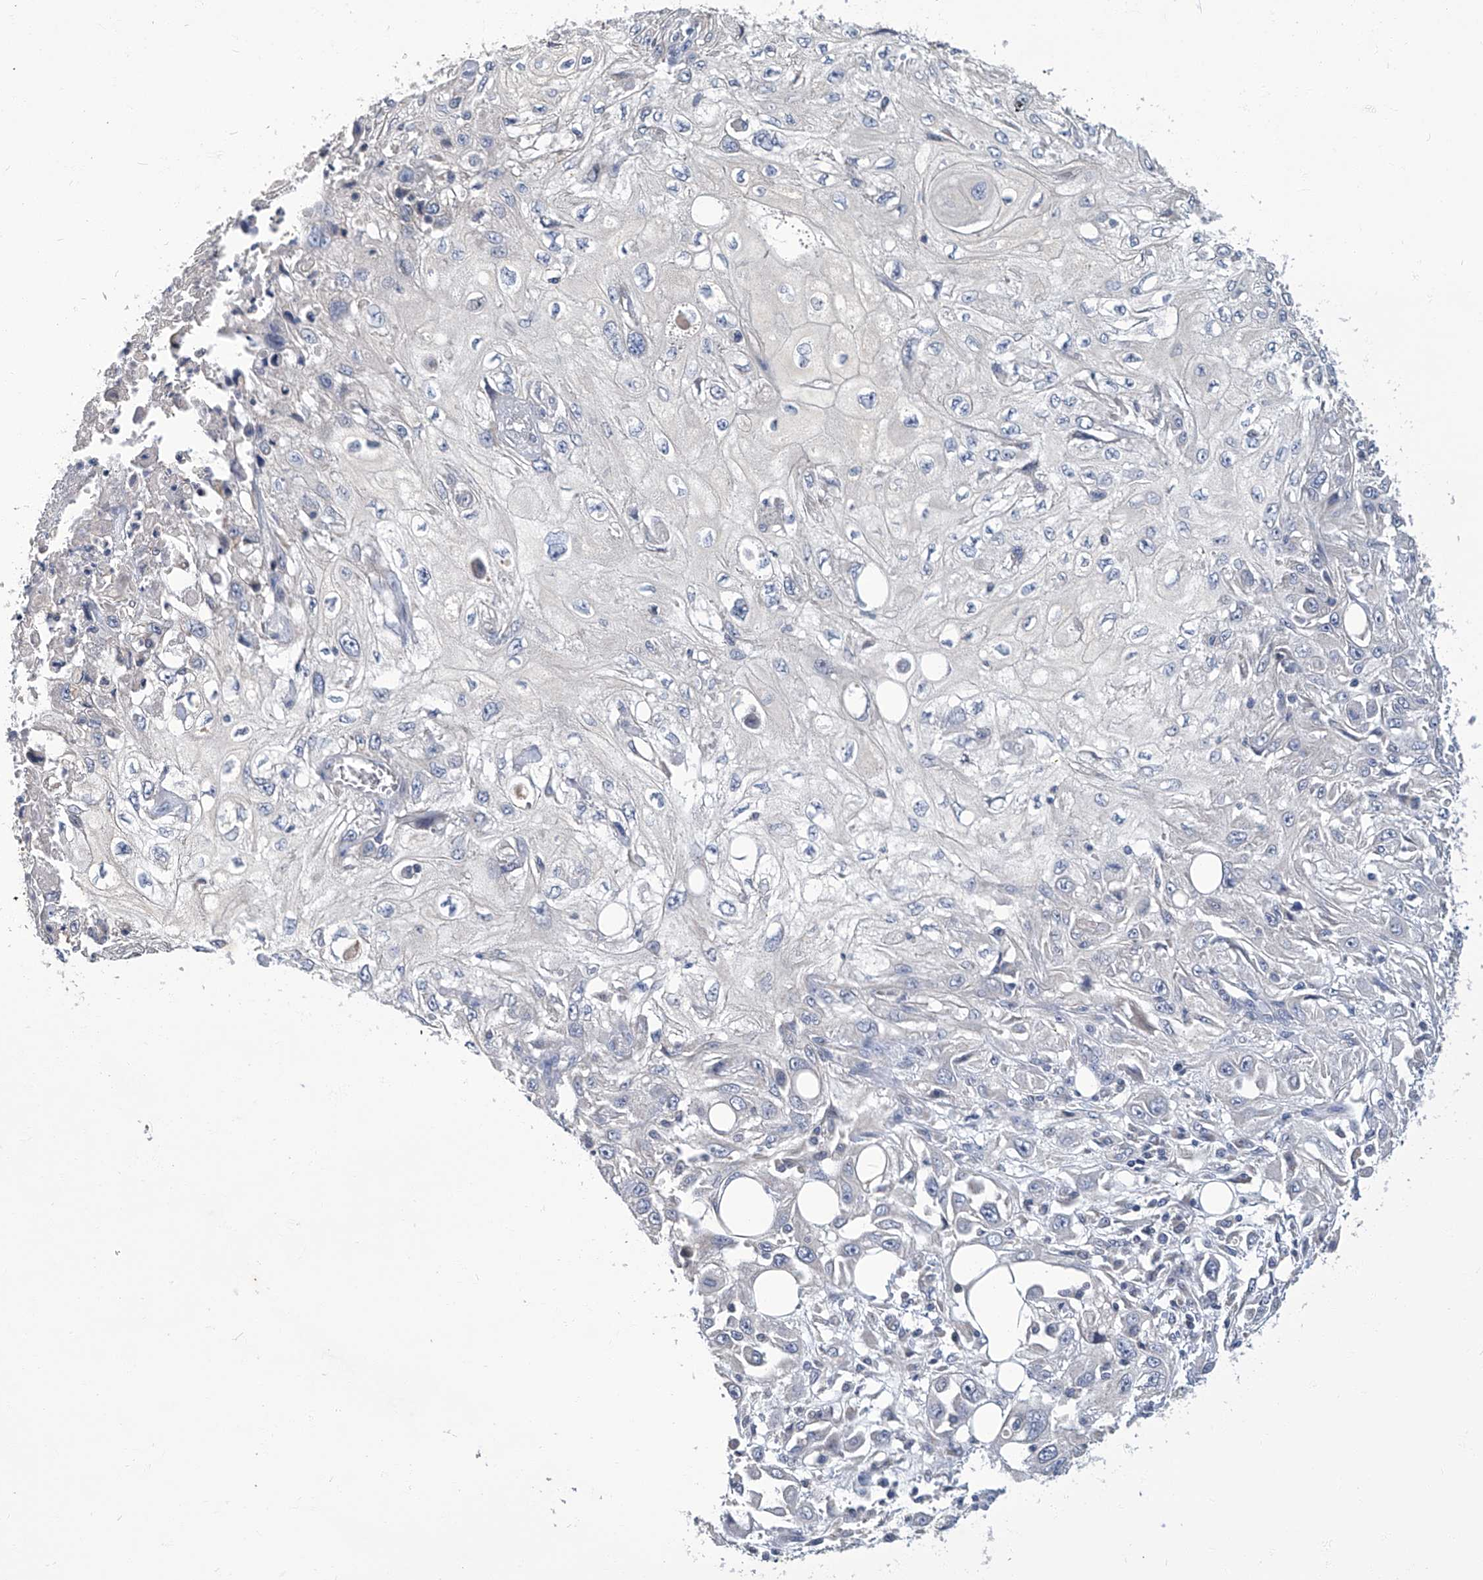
{"staining": {"intensity": "negative", "quantity": "none", "location": "none"}, "tissue": "skin cancer", "cell_type": "Tumor cells", "image_type": "cancer", "snomed": [{"axis": "morphology", "description": "Squamous cell carcinoma, NOS"}, {"axis": "topography", "description": "Skin"}], "caption": "Skin cancer (squamous cell carcinoma) was stained to show a protein in brown. There is no significant staining in tumor cells.", "gene": "TGFBR1", "patient": {"sex": "male", "age": 75}}